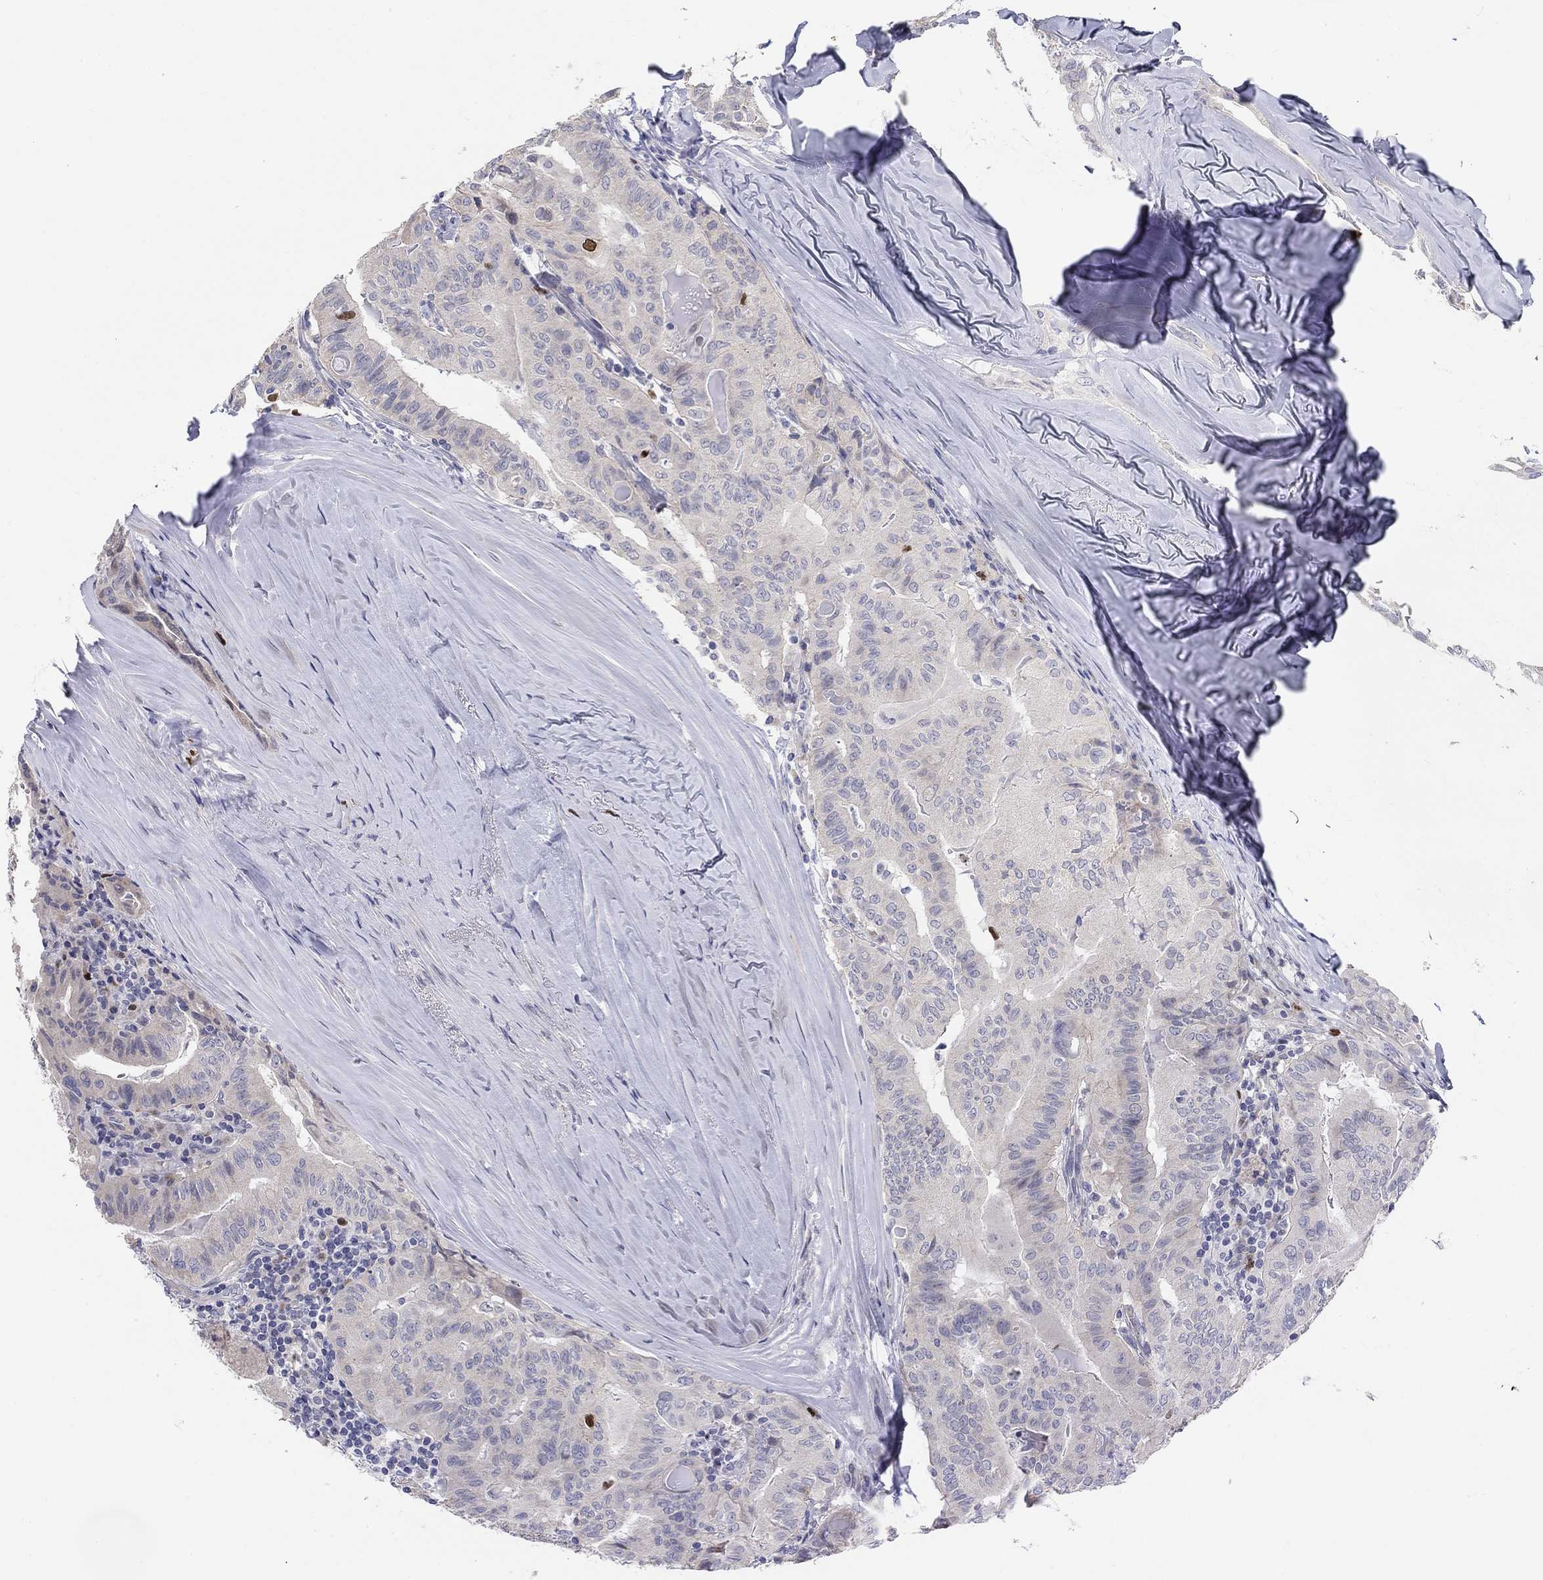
{"staining": {"intensity": "strong", "quantity": "<25%", "location": "nuclear"}, "tissue": "thyroid cancer", "cell_type": "Tumor cells", "image_type": "cancer", "snomed": [{"axis": "morphology", "description": "Papillary adenocarcinoma, NOS"}, {"axis": "topography", "description": "Thyroid gland"}], "caption": "Immunohistochemical staining of human papillary adenocarcinoma (thyroid) displays medium levels of strong nuclear protein staining in approximately <25% of tumor cells.", "gene": "PRC1", "patient": {"sex": "female", "age": 68}}